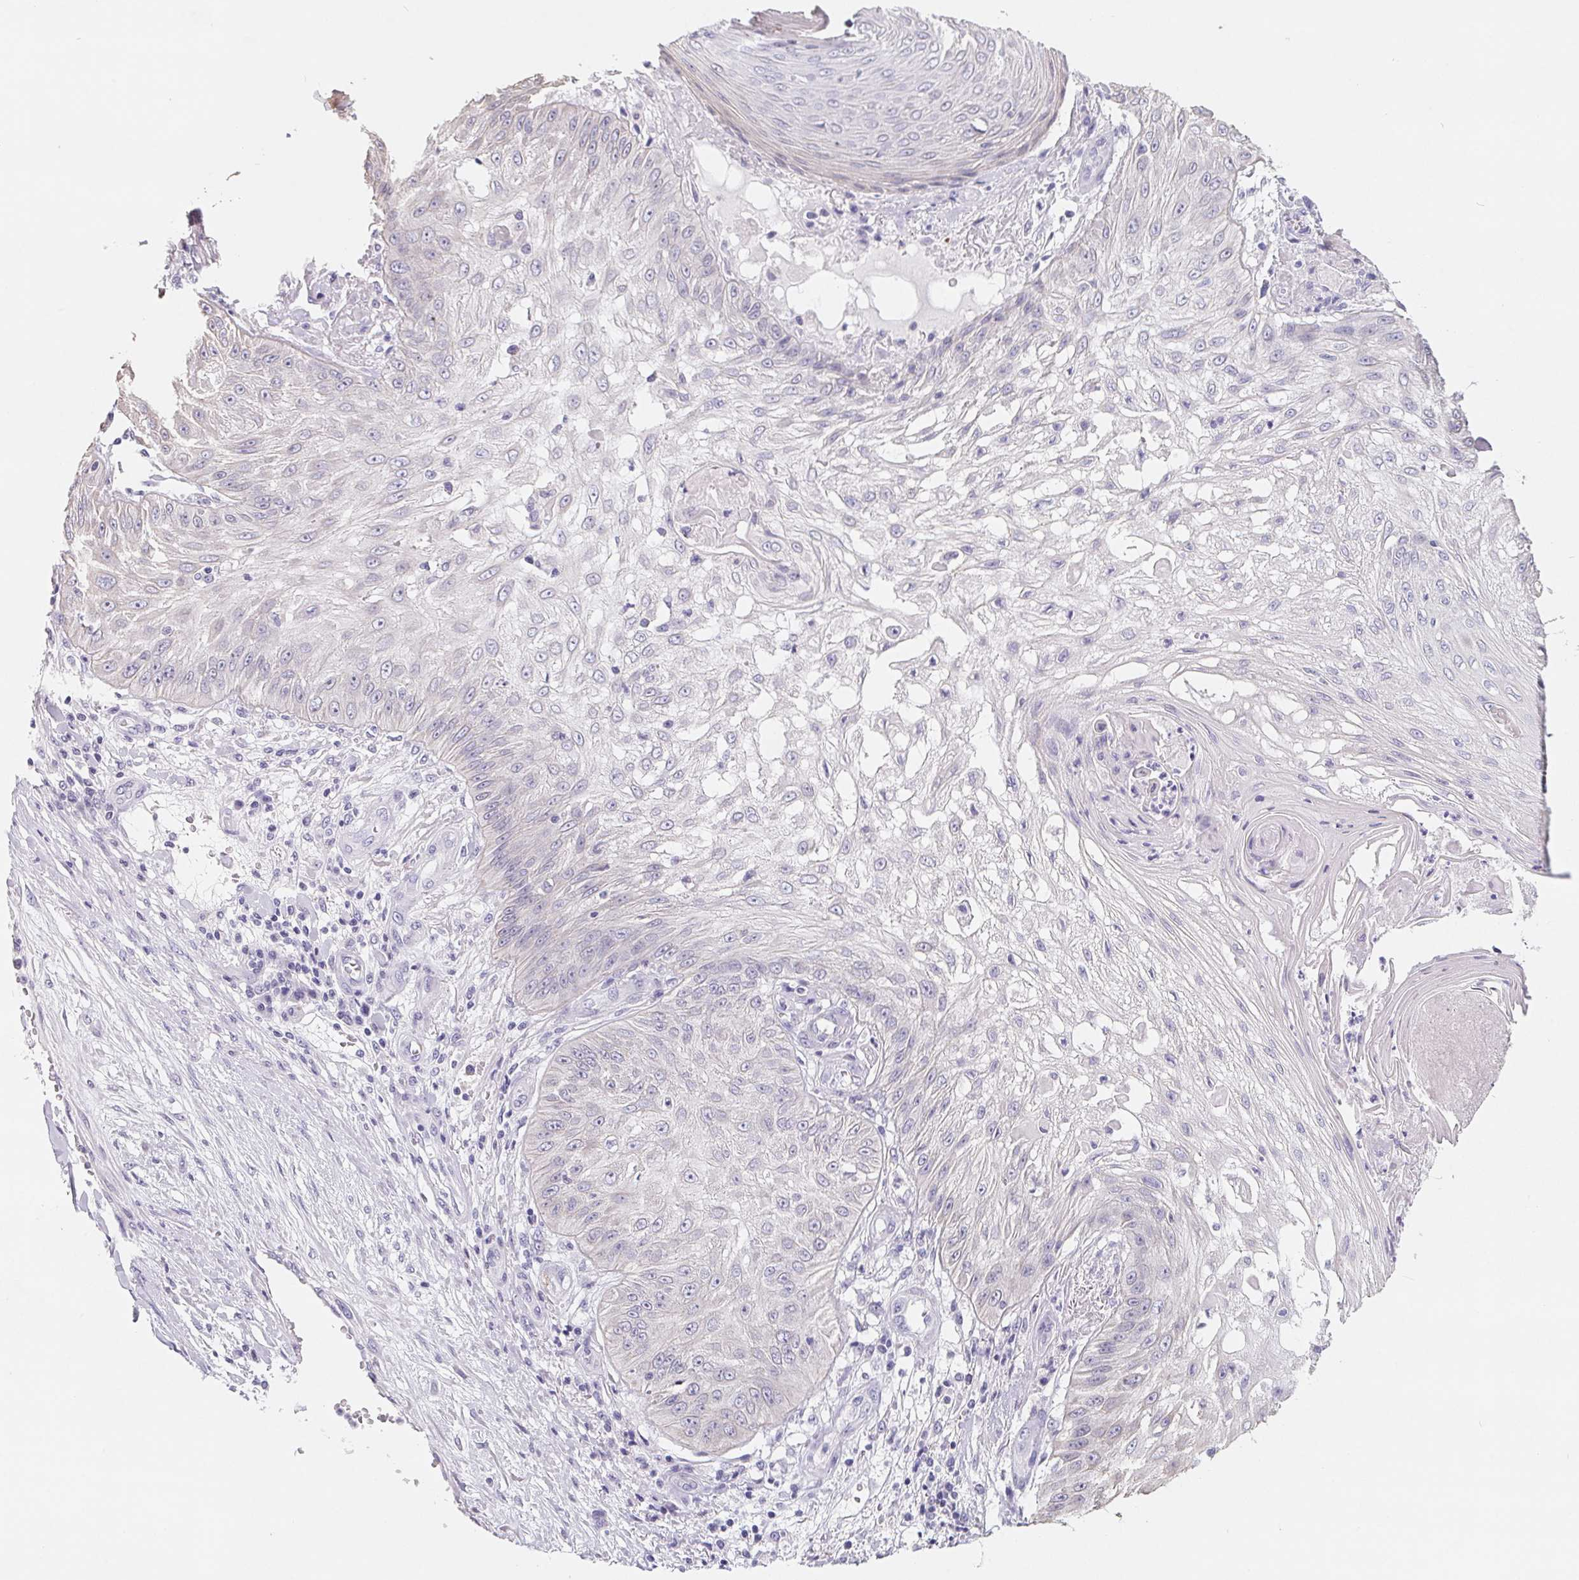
{"staining": {"intensity": "negative", "quantity": "none", "location": "none"}, "tissue": "skin cancer", "cell_type": "Tumor cells", "image_type": "cancer", "snomed": [{"axis": "morphology", "description": "Squamous cell carcinoma, NOS"}, {"axis": "topography", "description": "Skin"}], "caption": "Immunohistochemical staining of skin squamous cell carcinoma exhibits no significant staining in tumor cells. Nuclei are stained in blue.", "gene": "FDX1", "patient": {"sex": "male", "age": 70}}